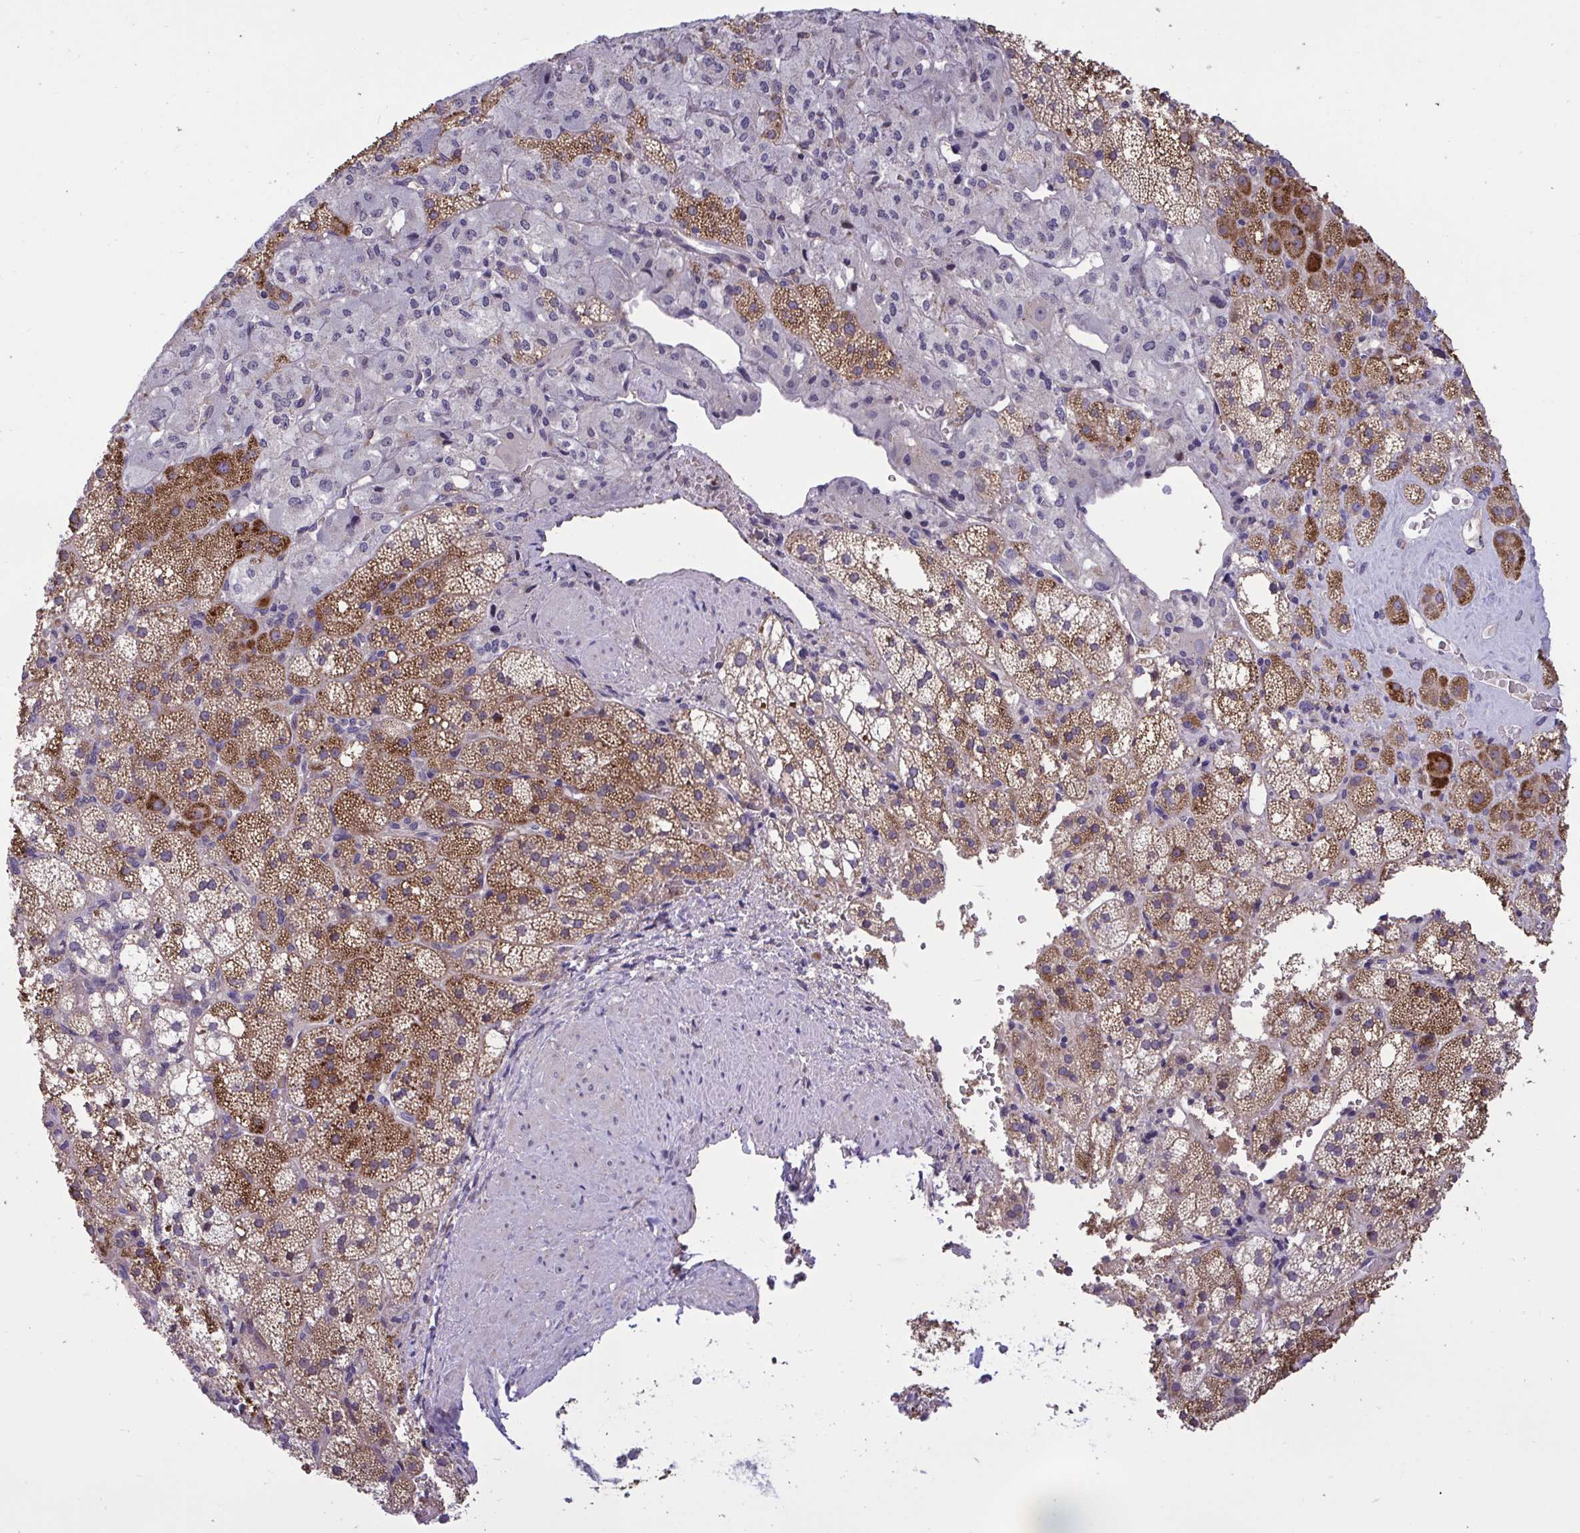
{"staining": {"intensity": "strong", "quantity": "25%-75%", "location": "cytoplasmic/membranous"}, "tissue": "adrenal gland", "cell_type": "Glandular cells", "image_type": "normal", "snomed": [{"axis": "morphology", "description": "Normal tissue, NOS"}, {"axis": "topography", "description": "Adrenal gland"}], "caption": "Immunohistochemical staining of normal human adrenal gland shows 25%-75% levels of strong cytoplasmic/membranous protein positivity in about 25%-75% of glandular cells.", "gene": "CD101", "patient": {"sex": "male", "age": 53}}